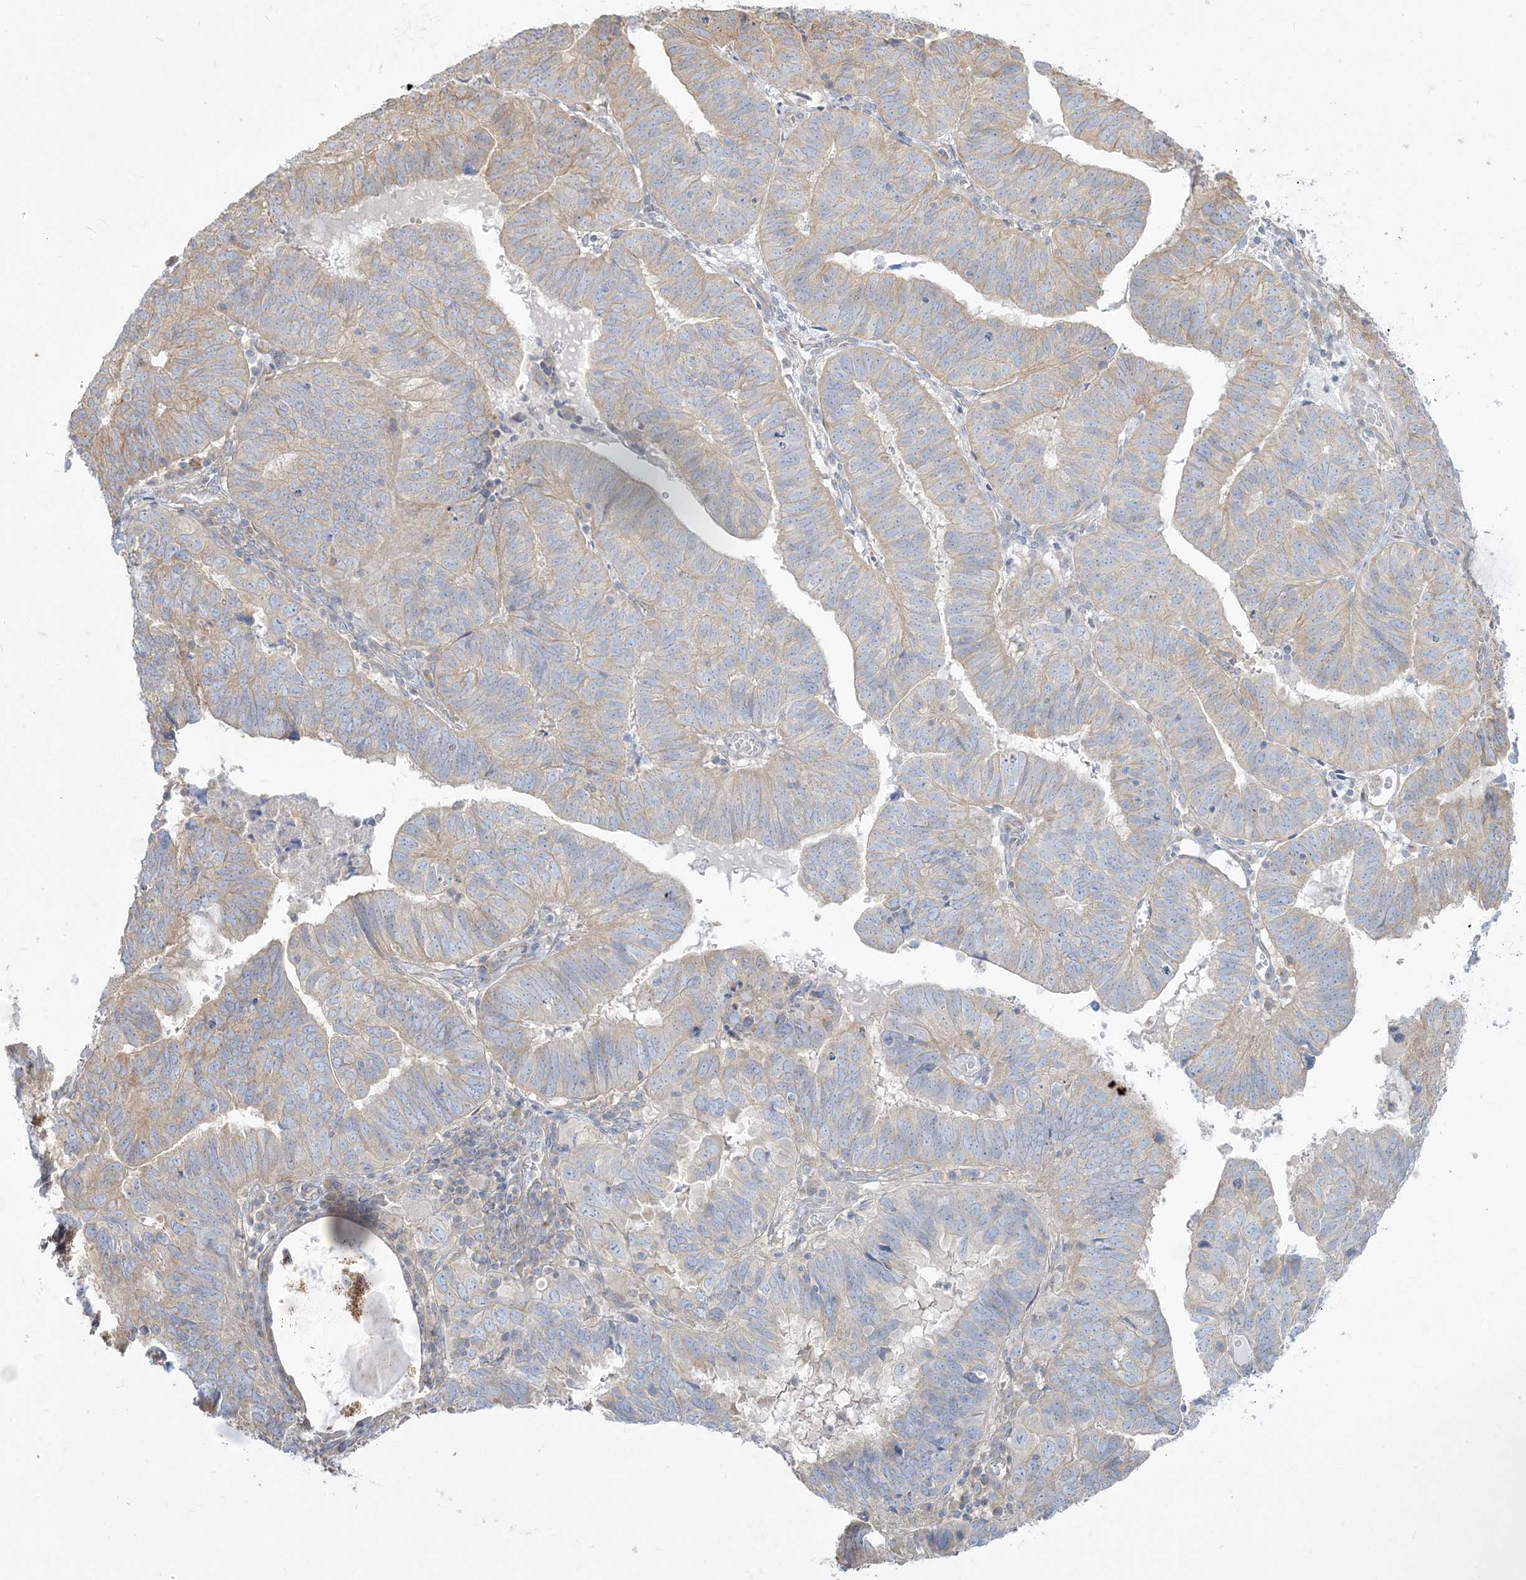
{"staining": {"intensity": "moderate", "quantity": "<25%", "location": "cytoplasmic/membranous"}, "tissue": "endometrial cancer", "cell_type": "Tumor cells", "image_type": "cancer", "snomed": [{"axis": "morphology", "description": "Adenocarcinoma, NOS"}, {"axis": "topography", "description": "Uterus"}], "caption": "Adenocarcinoma (endometrial) stained with immunohistochemistry exhibits moderate cytoplasmic/membranous expression in about <25% of tumor cells. (DAB (3,3'-diaminobenzidine) IHC, brown staining for protein, blue staining for nuclei).", "gene": "ZC3H6", "patient": {"sex": "female", "age": 77}}